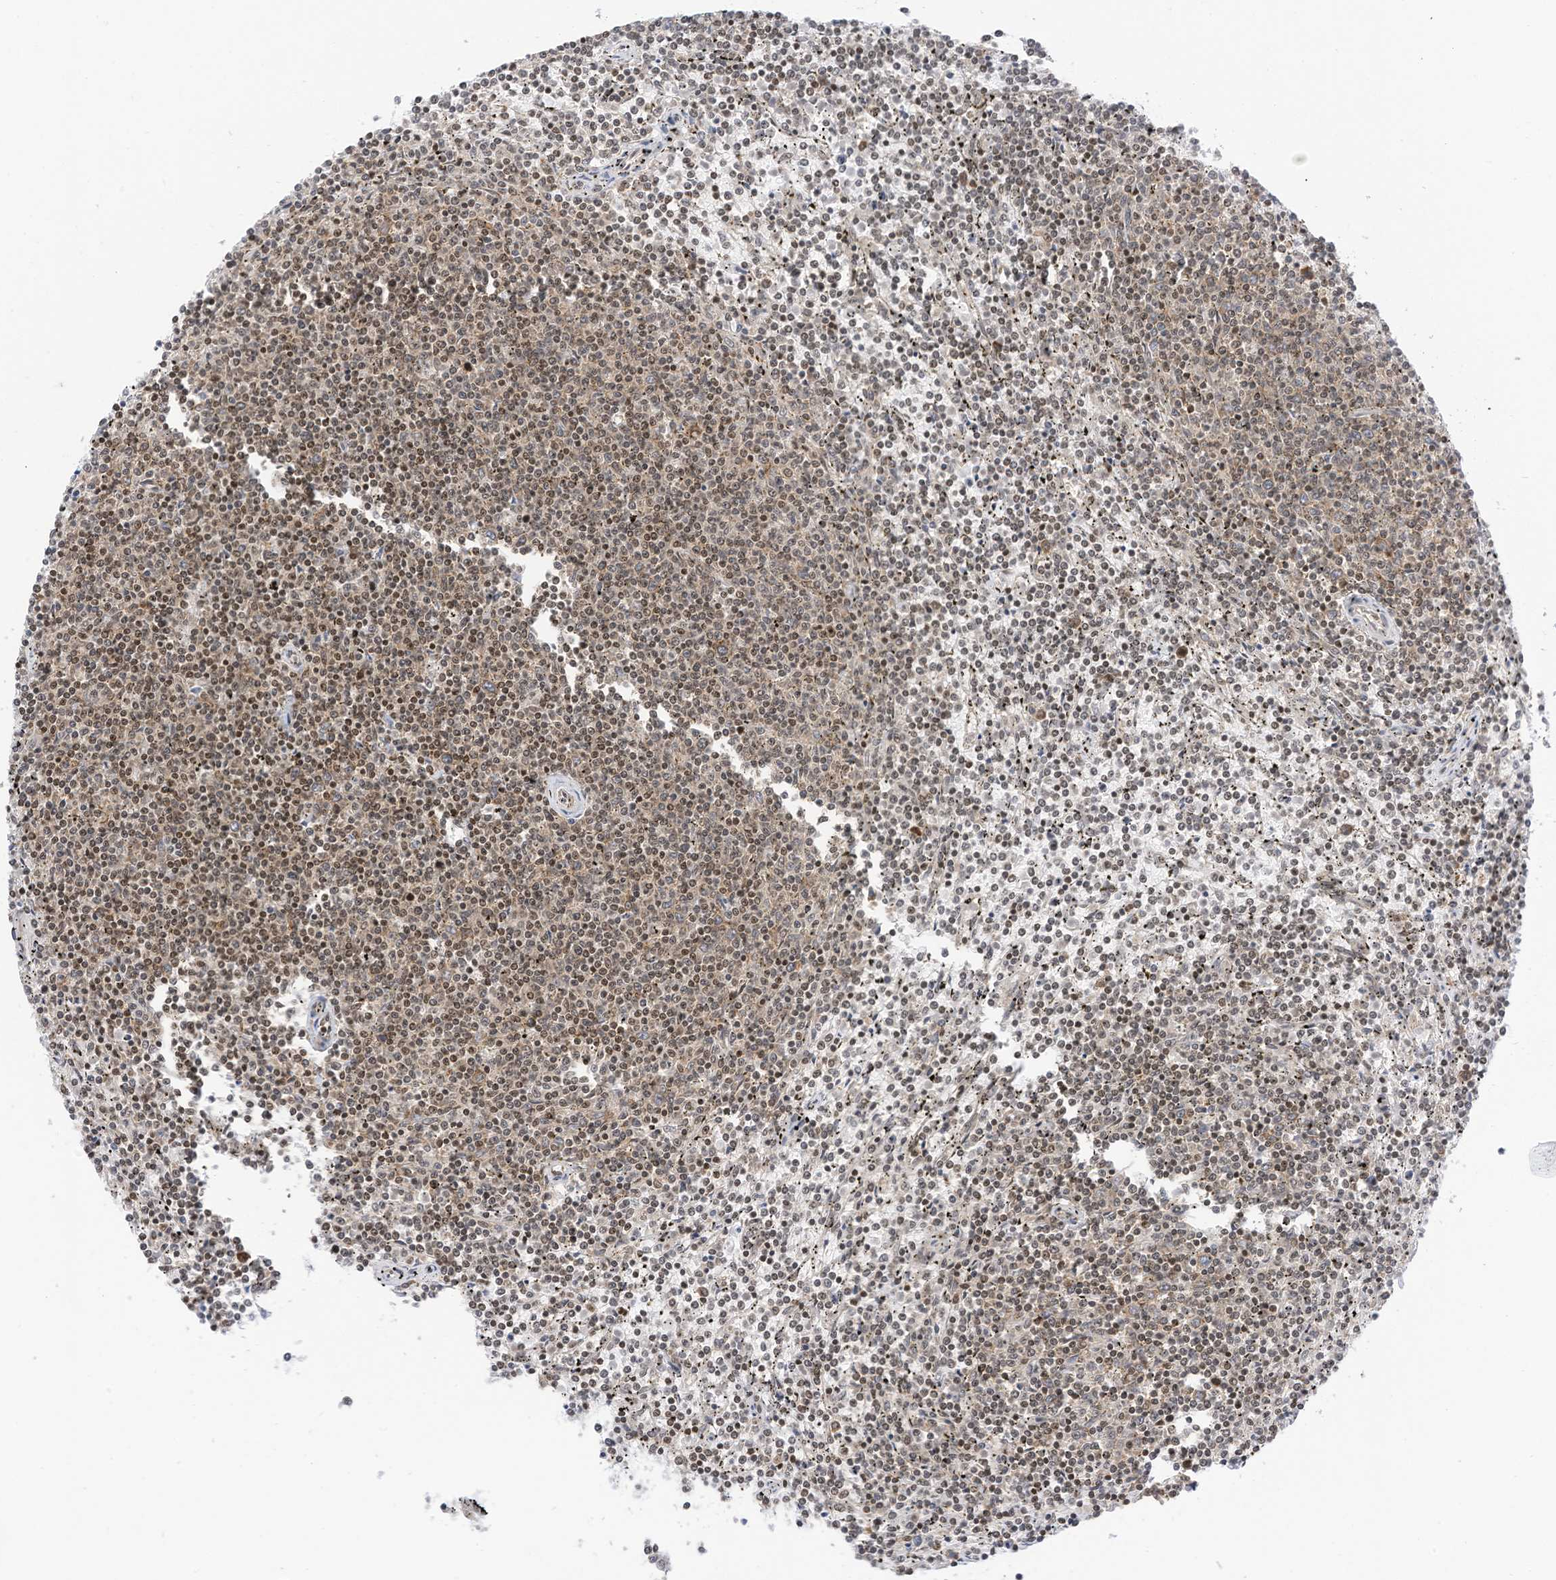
{"staining": {"intensity": "weak", "quantity": "25%-75%", "location": "nuclear"}, "tissue": "lymphoma", "cell_type": "Tumor cells", "image_type": "cancer", "snomed": [{"axis": "morphology", "description": "Malignant lymphoma, non-Hodgkin's type, Low grade"}, {"axis": "topography", "description": "Spleen"}], "caption": "Lymphoma tissue exhibits weak nuclear positivity in approximately 25%-75% of tumor cells, visualized by immunohistochemistry.", "gene": "EDF1", "patient": {"sex": "female", "age": 50}}